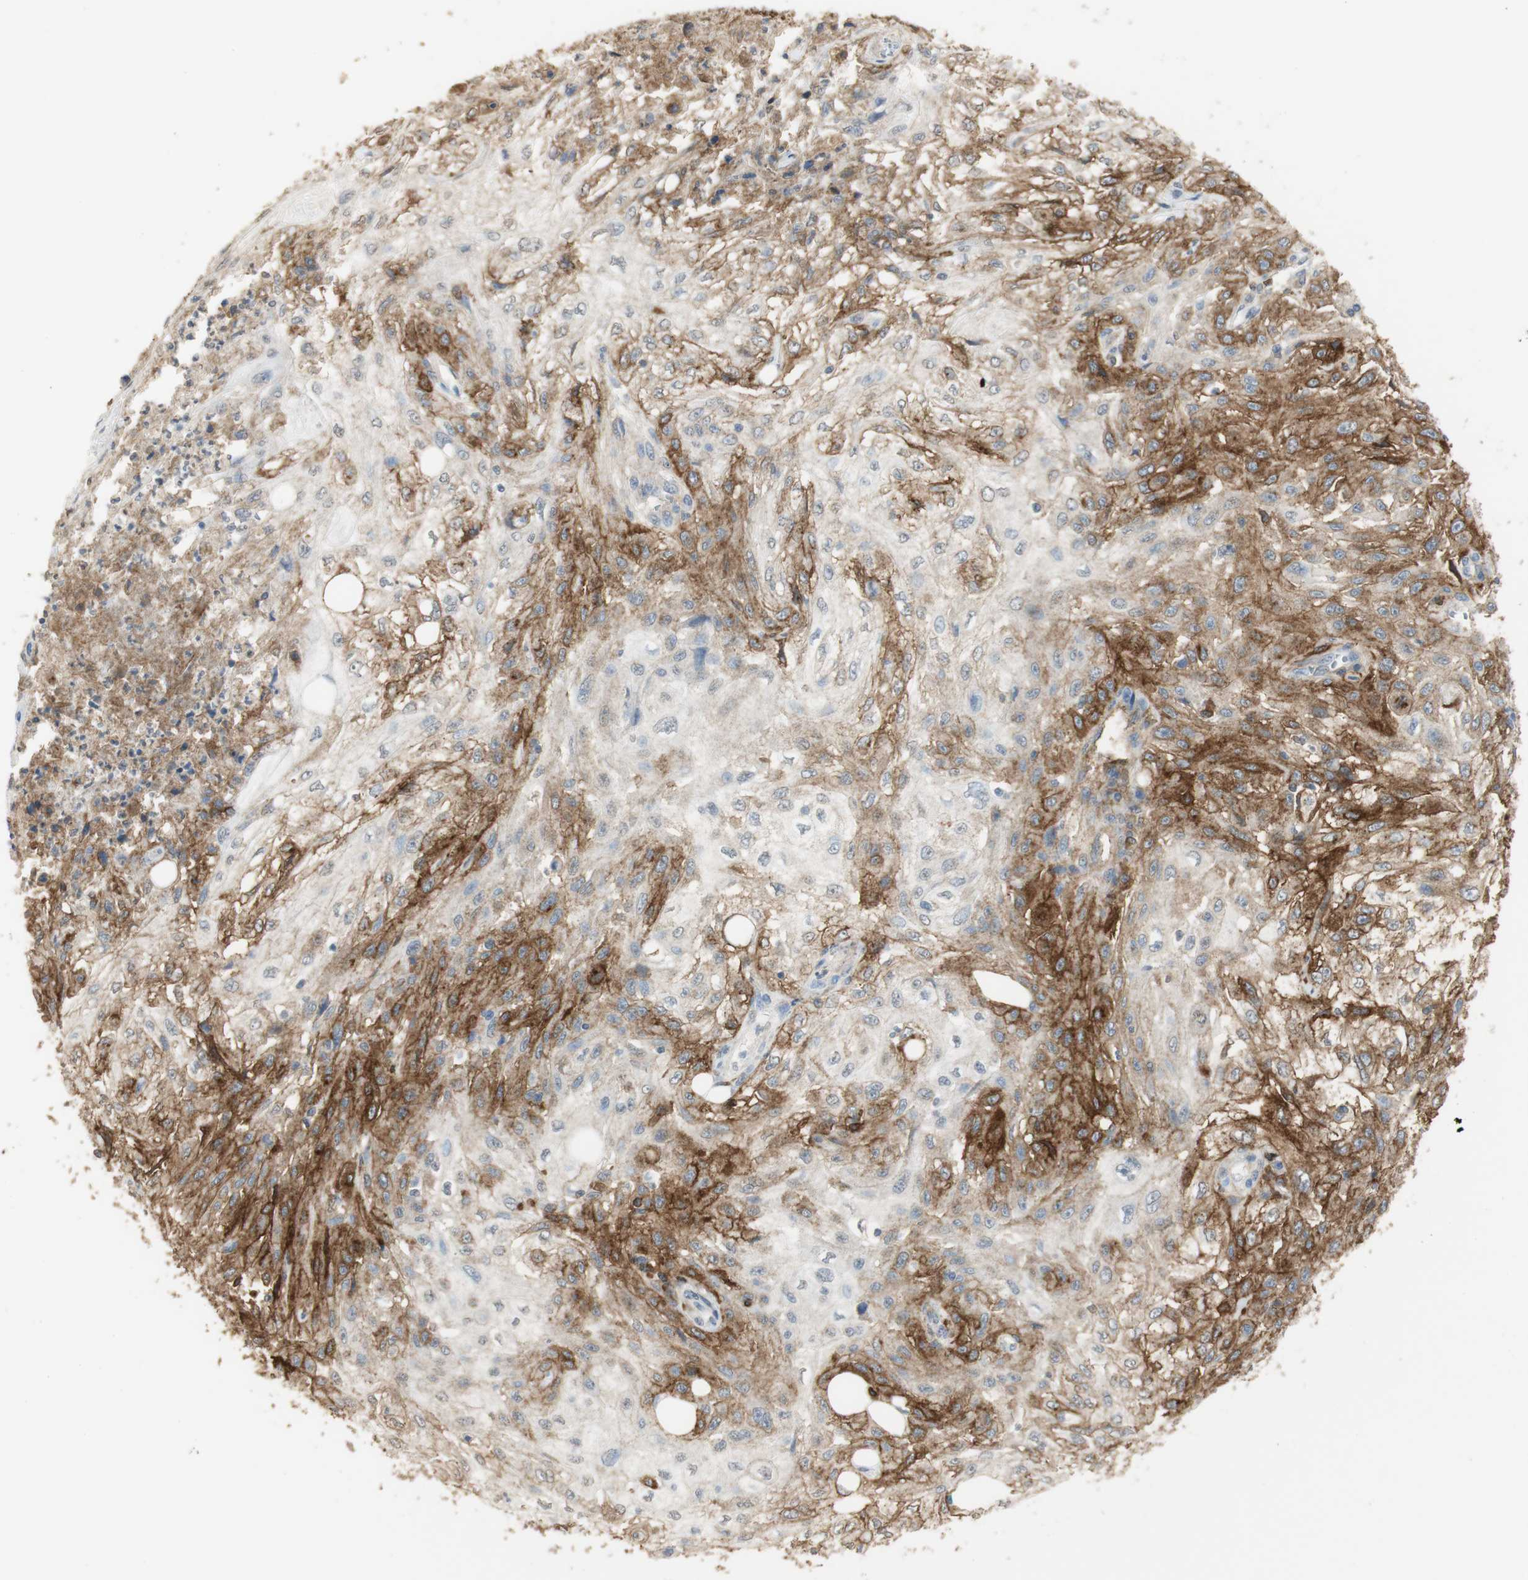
{"staining": {"intensity": "moderate", "quantity": "25%-75%", "location": "cytoplasmic/membranous"}, "tissue": "skin cancer", "cell_type": "Tumor cells", "image_type": "cancer", "snomed": [{"axis": "morphology", "description": "Squamous cell carcinoma, NOS"}, {"axis": "topography", "description": "Skin"}], "caption": "This micrograph reveals immunohistochemistry (IHC) staining of human skin cancer (squamous cell carcinoma), with medium moderate cytoplasmic/membranous positivity in about 25%-75% of tumor cells.", "gene": "L1CAM", "patient": {"sex": "male", "age": 75}}